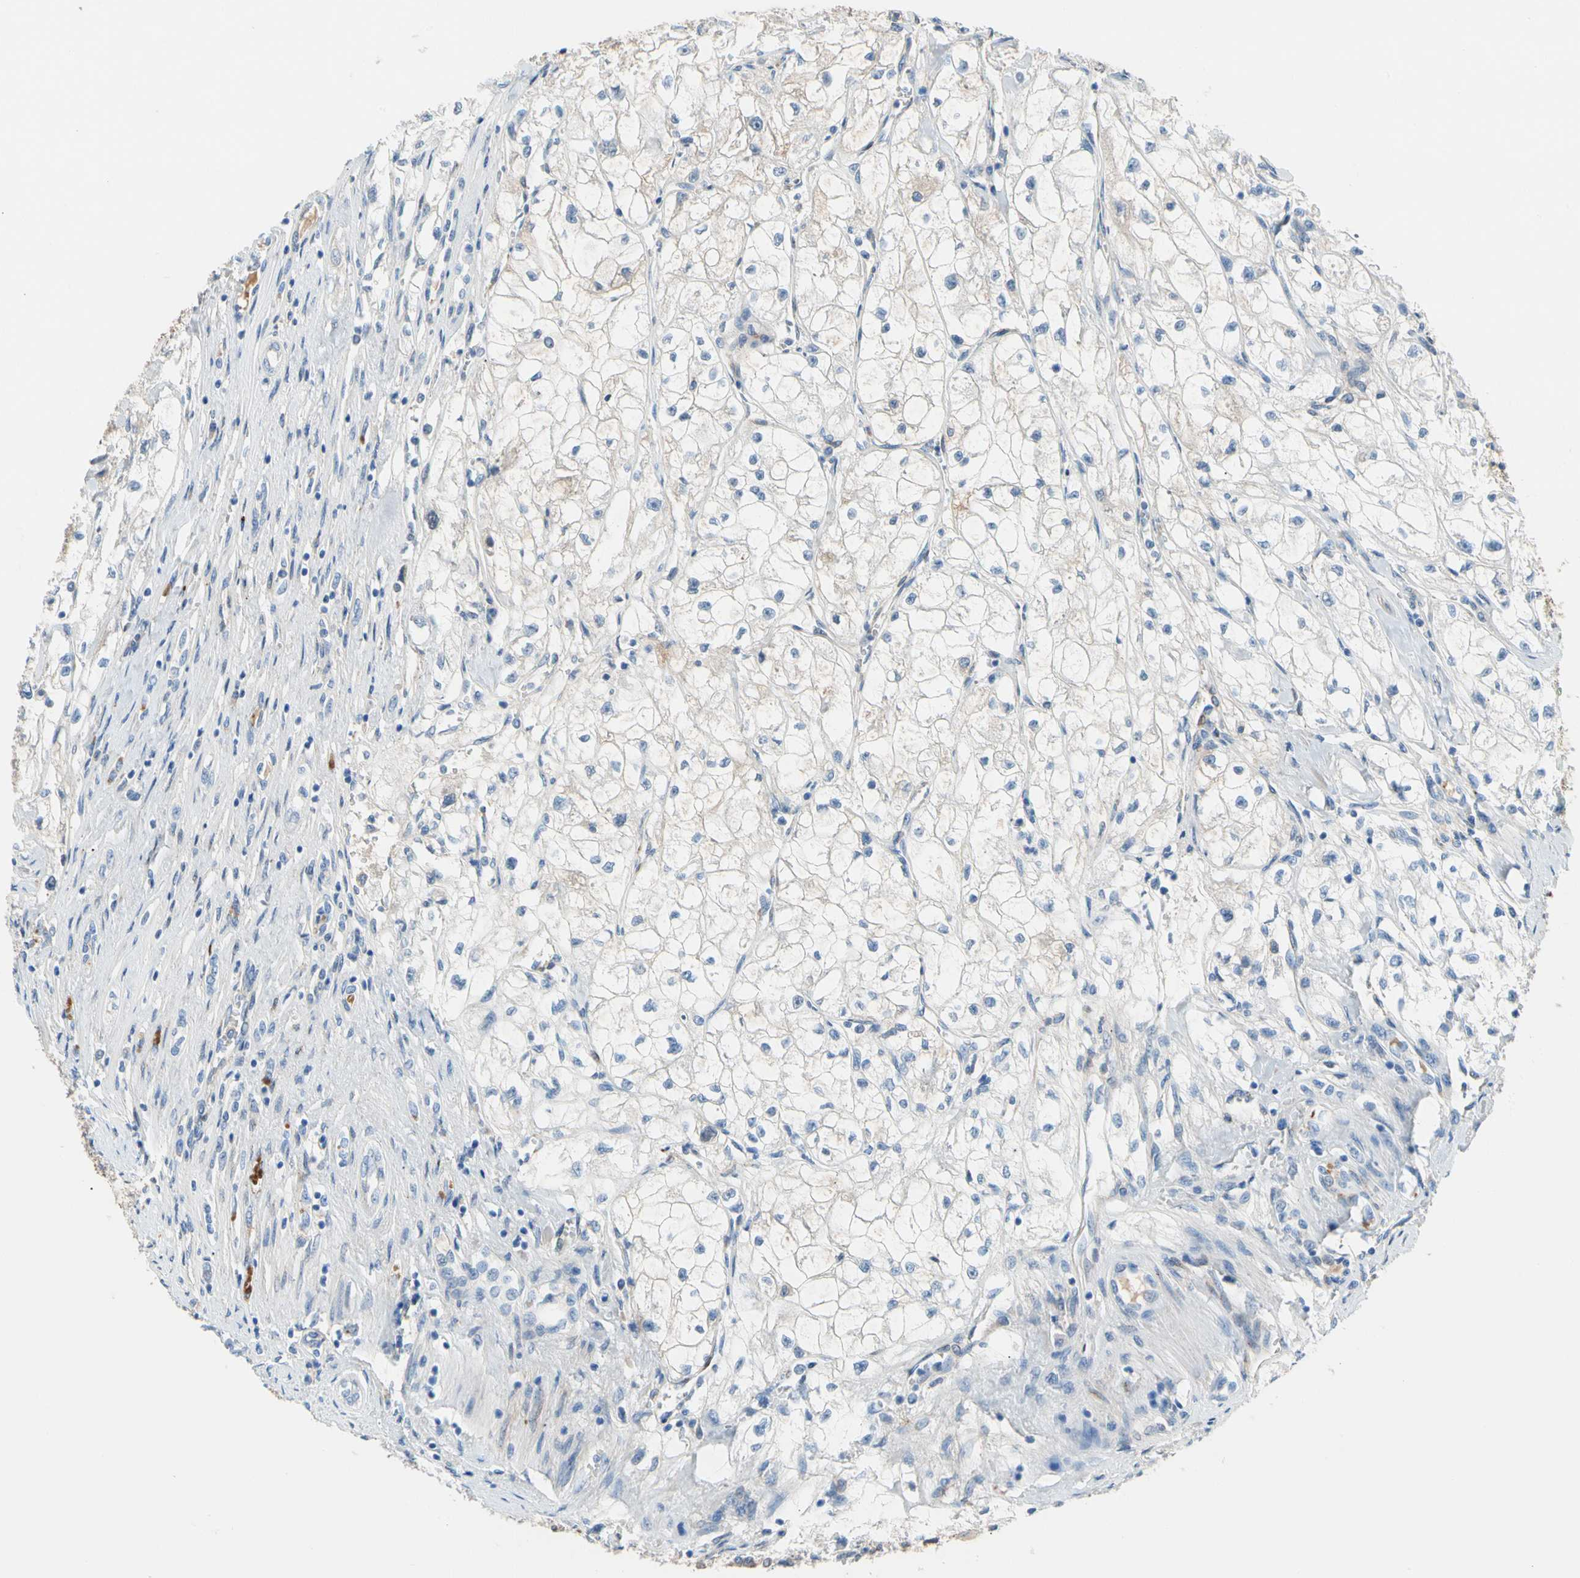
{"staining": {"intensity": "negative", "quantity": "none", "location": "none"}, "tissue": "renal cancer", "cell_type": "Tumor cells", "image_type": "cancer", "snomed": [{"axis": "morphology", "description": "Adenocarcinoma, NOS"}, {"axis": "topography", "description": "Kidney"}], "caption": "Immunohistochemical staining of human renal adenocarcinoma displays no significant expression in tumor cells. The staining is performed using DAB (3,3'-diaminobenzidine) brown chromogen with nuclei counter-stained in using hematoxylin.", "gene": "ENTREP3", "patient": {"sex": "female", "age": 70}}